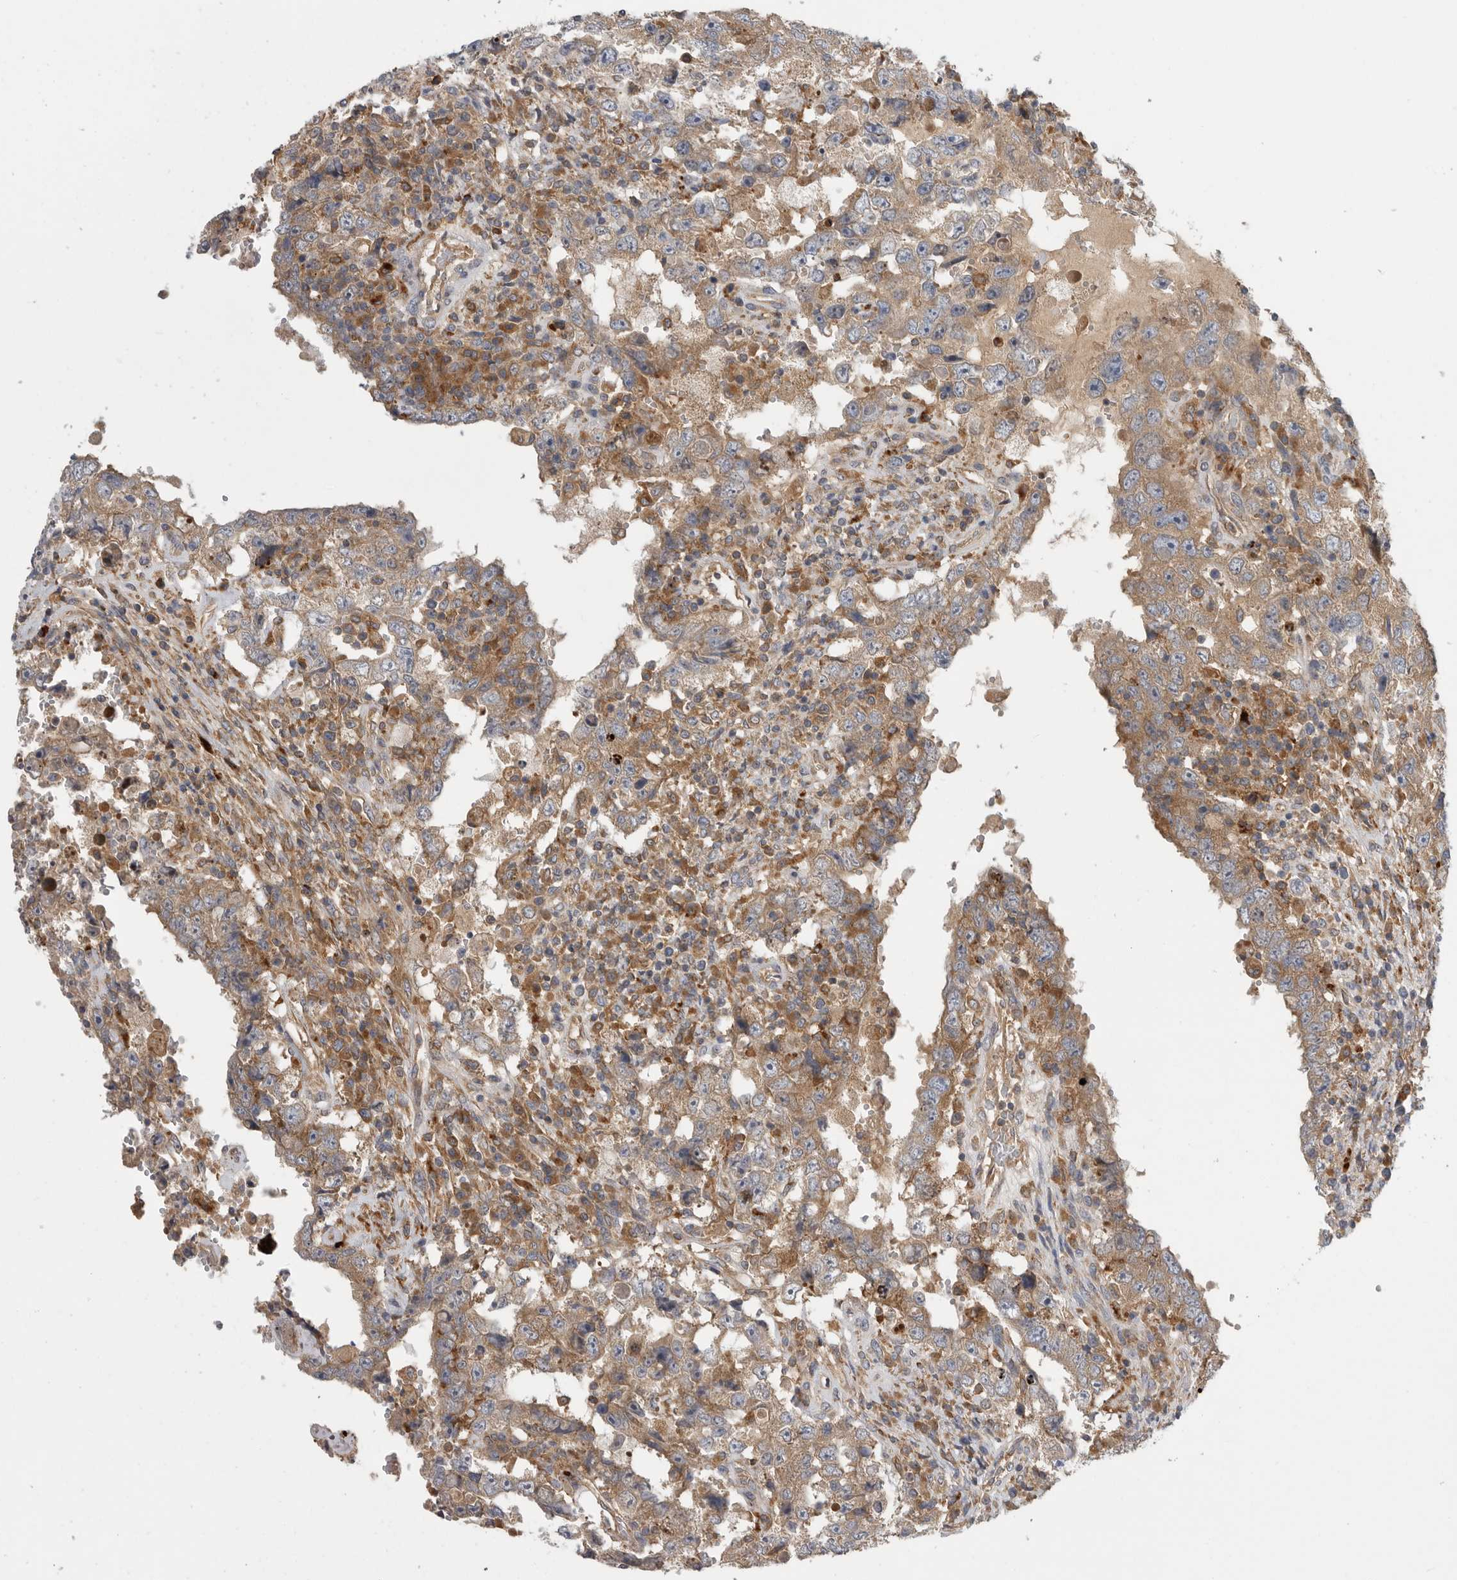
{"staining": {"intensity": "moderate", "quantity": ">75%", "location": "cytoplasmic/membranous"}, "tissue": "testis cancer", "cell_type": "Tumor cells", "image_type": "cancer", "snomed": [{"axis": "morphology", "description": "Carcinoma, Embryonal, NOS"}, {"axis": "topography", "description": "Testis"}], "caption": "Protein staining shows moderate cytoplasmic/membranous expression in about >75% of tumor cells in testis embryonal carcinoma. (DAB IHC with brightfield microscopy, high magnification).", "gene": "C1orf109", "patient": {"sex": "male", "age": 26}}